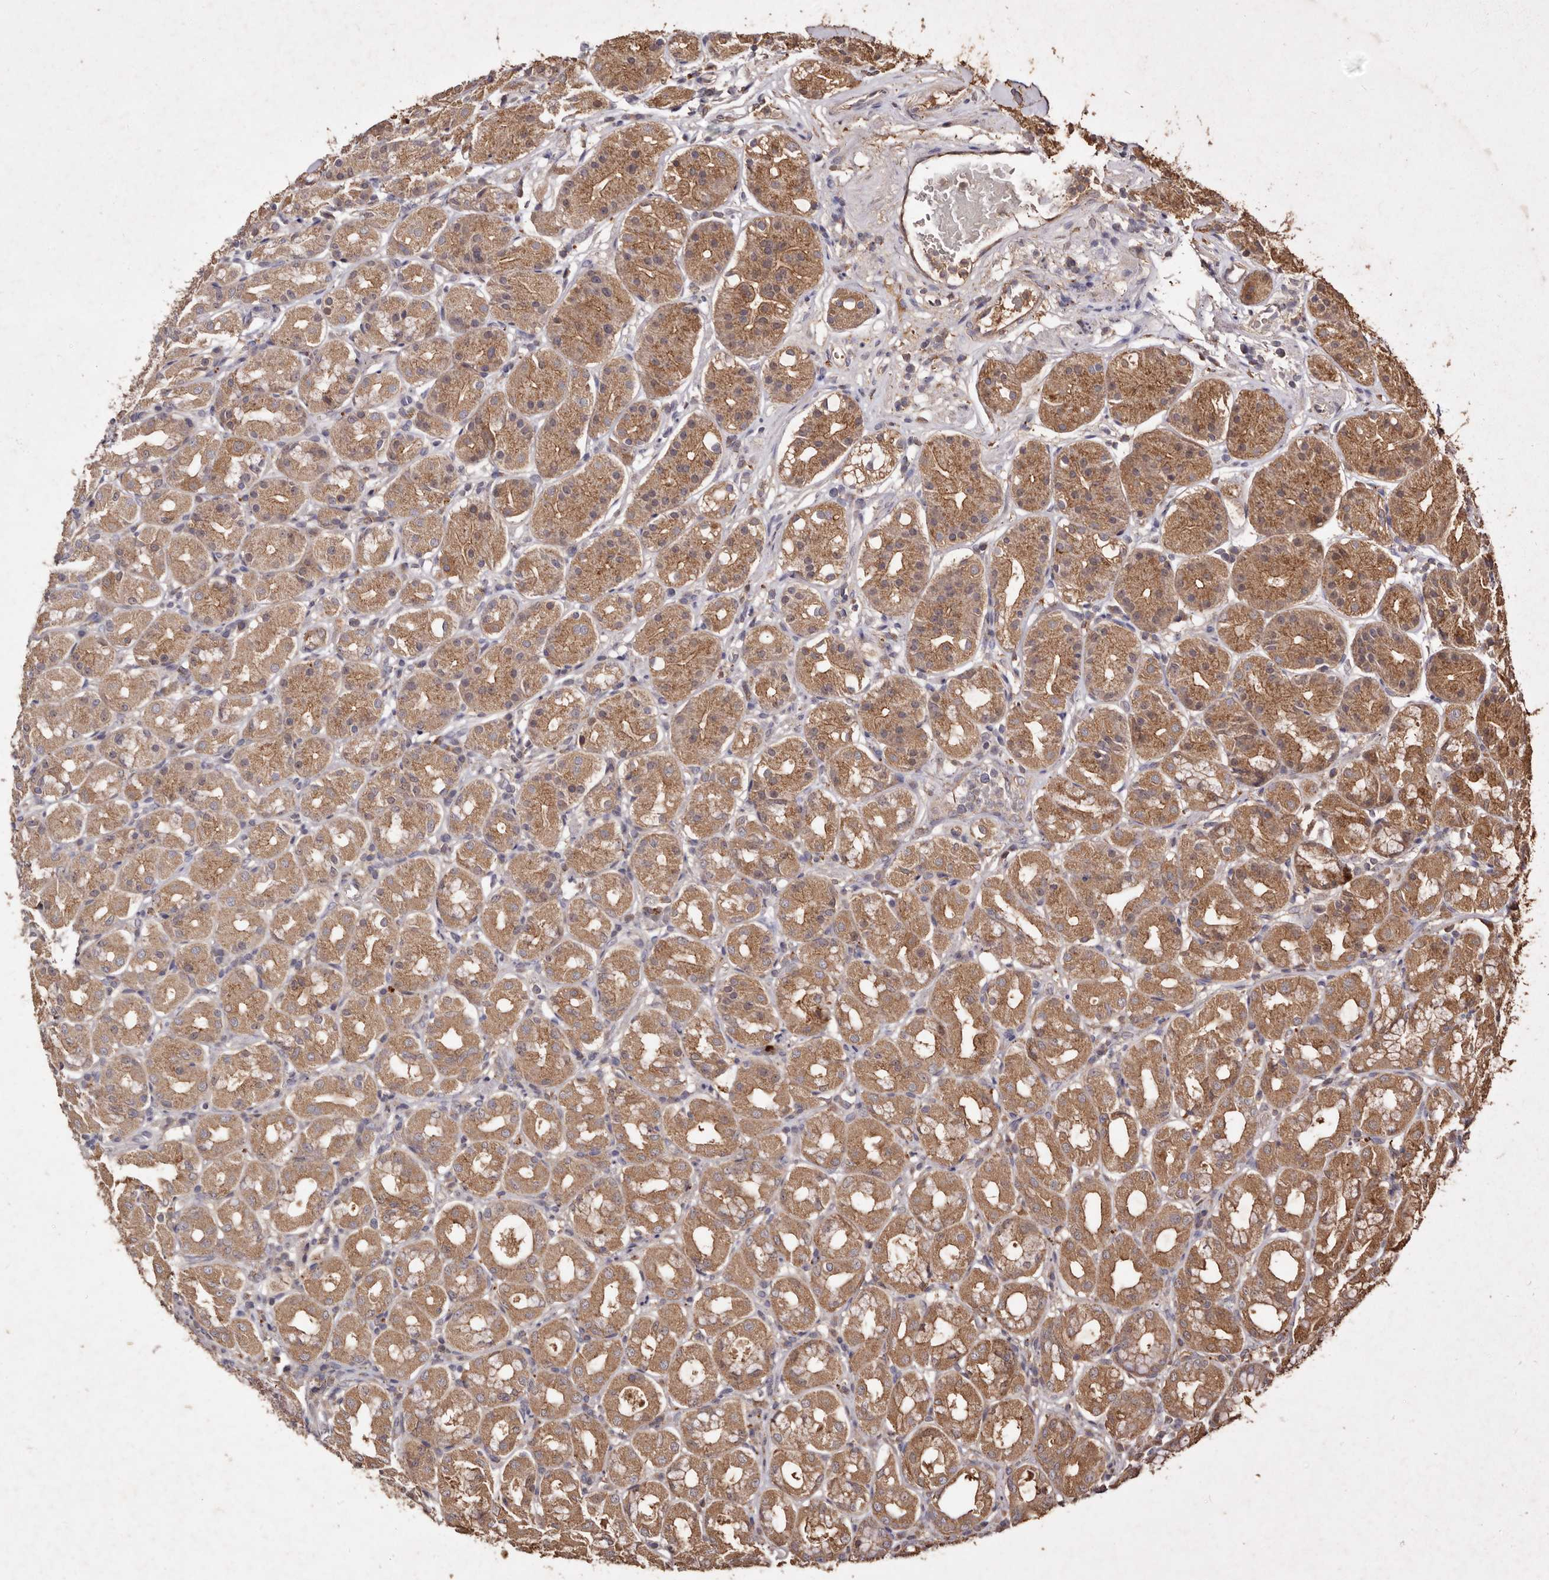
{"staining": {"intensity": "moderate", "quantity": ">75%", "location": "cytoplasmic/membranous"}, "tissue": "stomach", "cell_type": "Glandular cells", "image_type": "normal", "snomed": [{"axis": "morphology", "description": "Normal tissue, NOS"}, {"axis": "topography", "description": "Stomach"}, {"axis": "topography", "description": "Stomach, lower"}], "caption": "Immunohistochemical staining of unremarkable stomach demonstrates moderate cytoplasmic/membranous protein staining in approximately >75% of glandular cells.", "gene": "FARS2", "patient": {"sex": "female", "age": 56}}